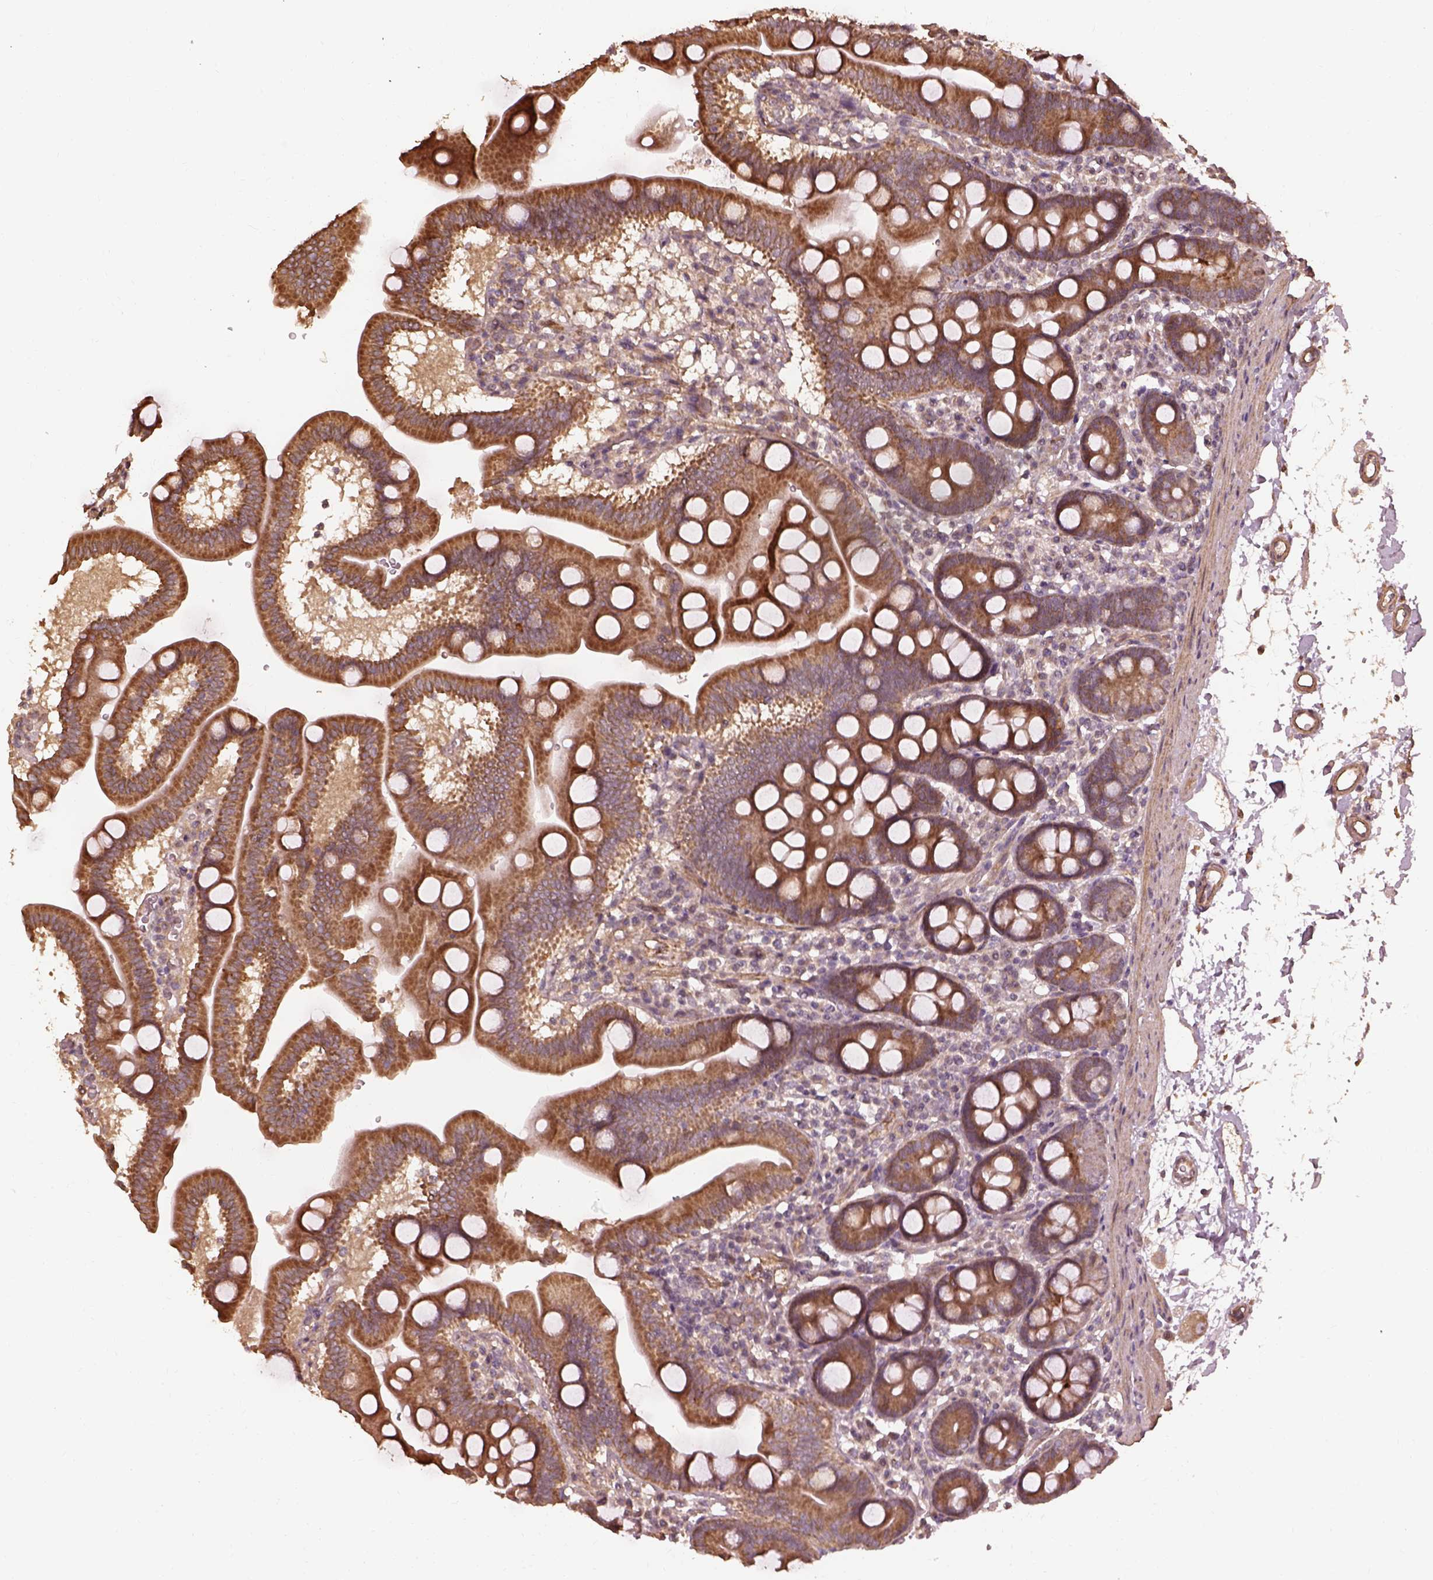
{"staining": {"intensity": "strong", "quantity": ">75%", "location": "cytoplasmic/membranous"}, "tissue": "duodenum", "cell_type": "Glandular cells", "image_type": "normal", "snomed": [{"axis": "morphology", "description": "Normal tissue, NOS"}, {"axis": "topography", "description": "Pancreas"}, {"axis": "topography", "description": "Duodenum"}], "caption": "Immunohistochemistry (IHC) micrograph of benign duodenum stained for a protein (brown), which reveals high levels of strong cytoplasmic/membranous expression in approximately >75% of glandular cells.", "gene": "METTL4", "patient": {"sex": "male", "age": 59}}